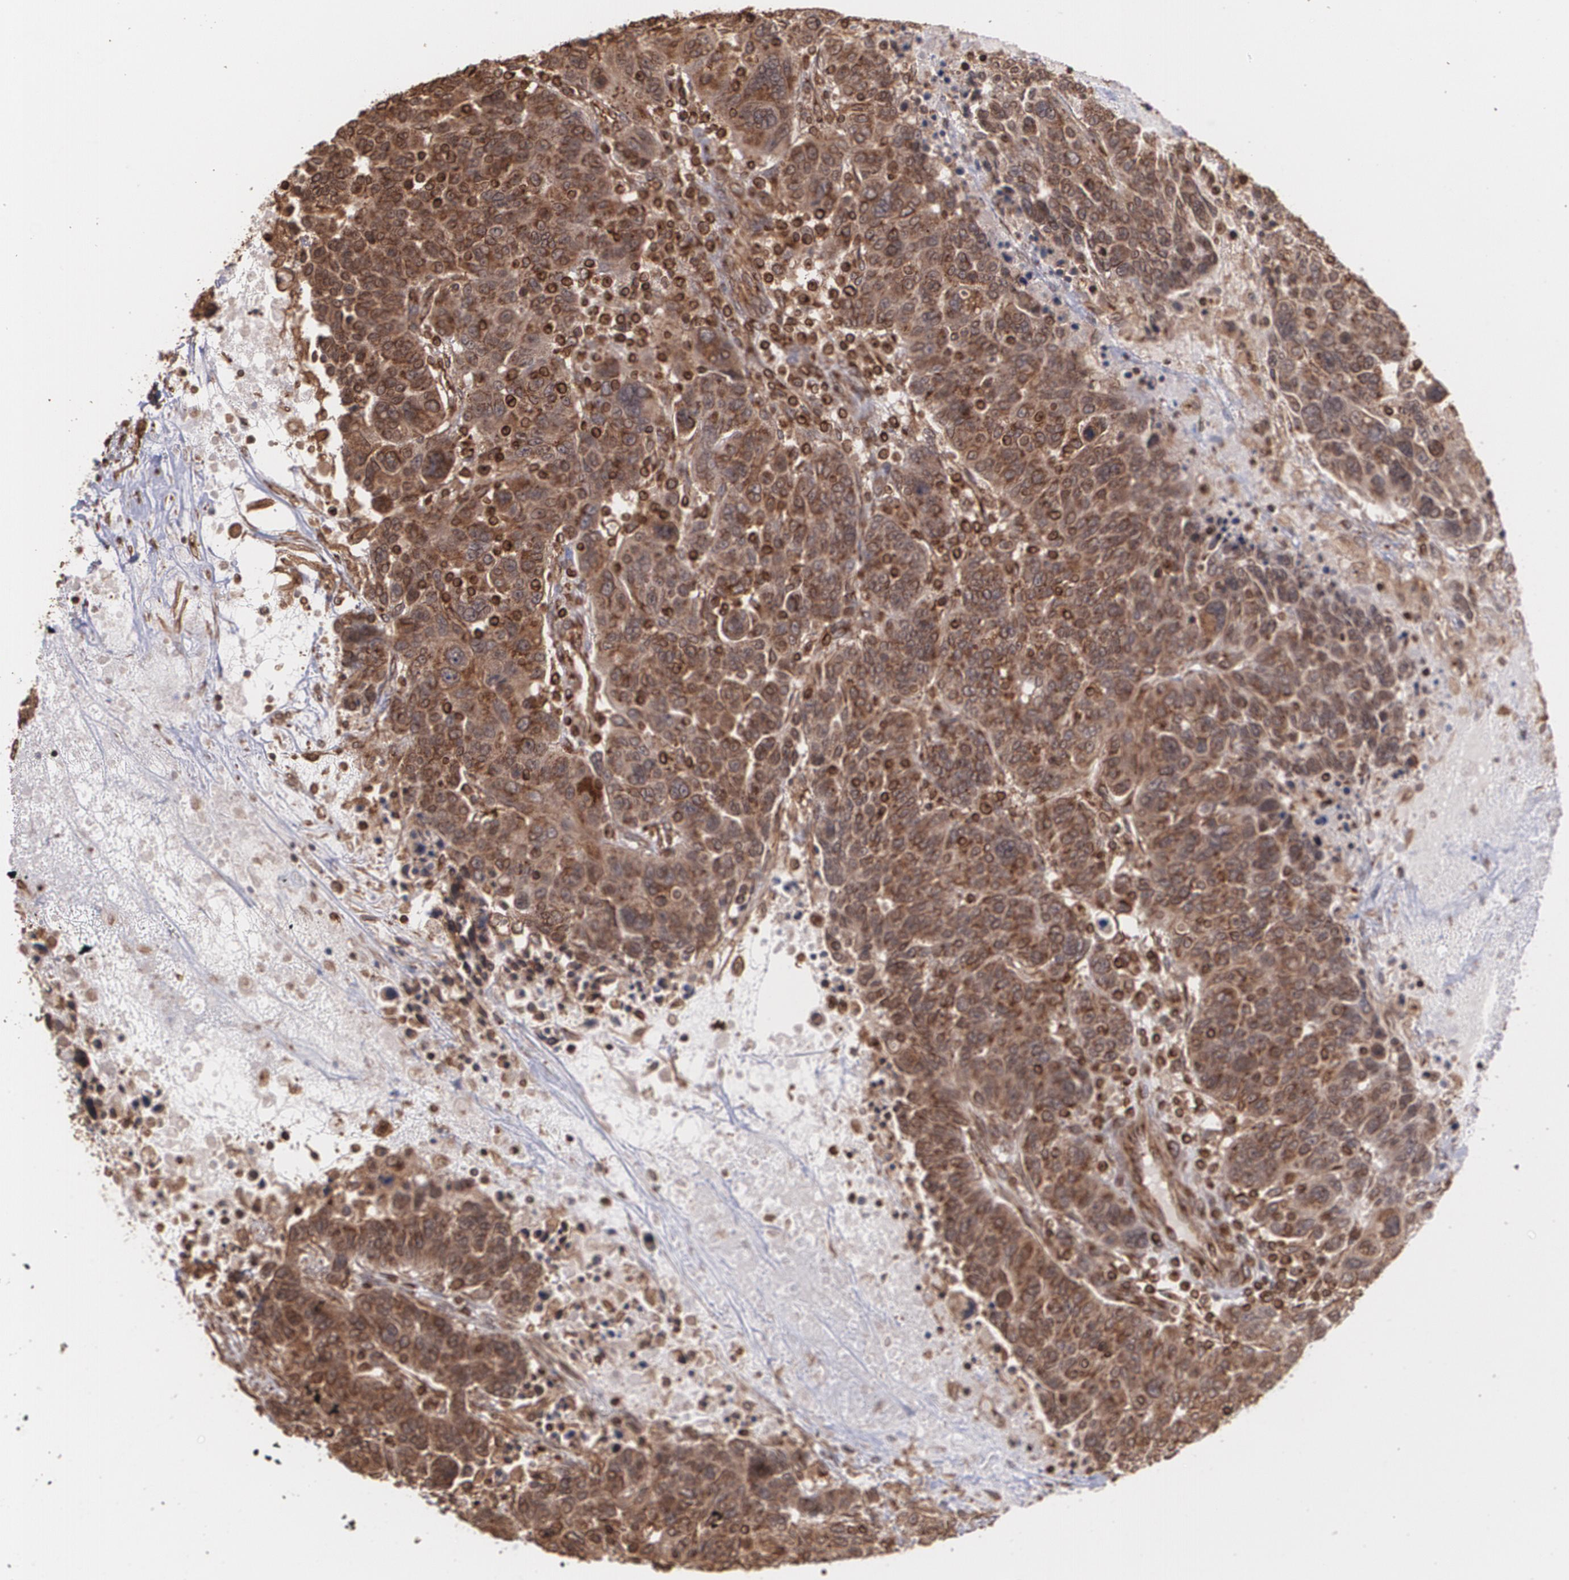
{"staining": {"intensity": "strong", "quantity": ">75%", "location": "cytoplasmic/membranous"}, "tissue": "breast cancer", "cell_type": "Tumor cells", "image_type": "cancer", "snomed": [{"axis": "morphology", "description": "Duct carcinoma"}, {"axis": "topography", "description": "Breast"}], "caption": "Tumor cells show high levels of strong cytoplasmic/membranous positivity in about >75% of cells in breast cancer. (Stains: DAB in brown, nuclei in blue, Microscopy: brightfield microscopy at high magnification).", "gene": "TRIP11", "patient": {"sex": "female", "age": 37}}